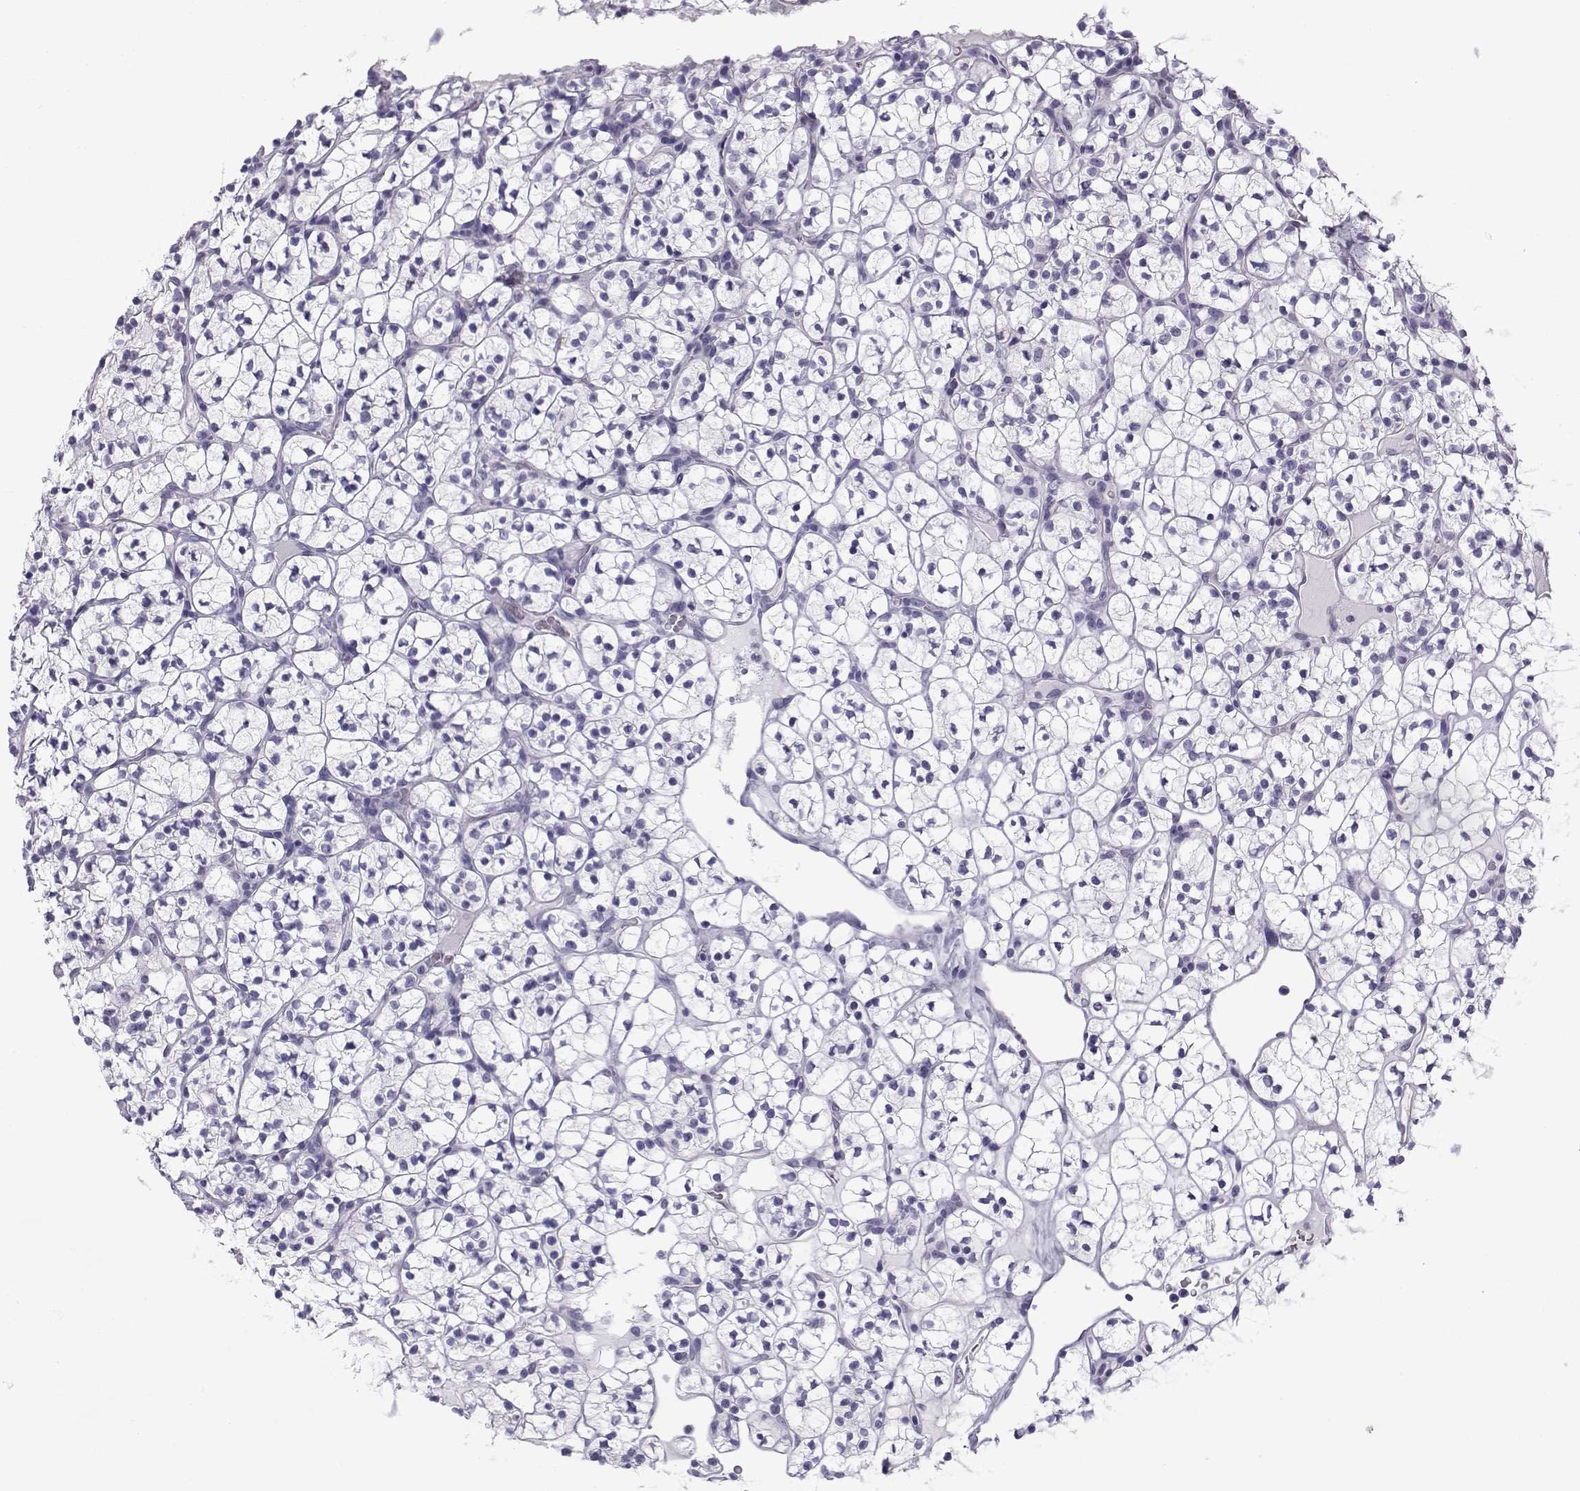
{"staining": {"intensity": "negative", "quantity": "none", "location": "none"}, "tissue": "renal cancer", "cell_type": "Tumor cells", "image_type": "cancer", "snomed": [{"axis": "morphology", "description": "Adenocarcinoma, NOS"}, {"axis": "topography", "description": "Kidney"}], "caption": "Tumor cells show no significant positivity in renal cancer.", "gene": "RNASE12", "patient": {"sex": "female", "age": 89}}